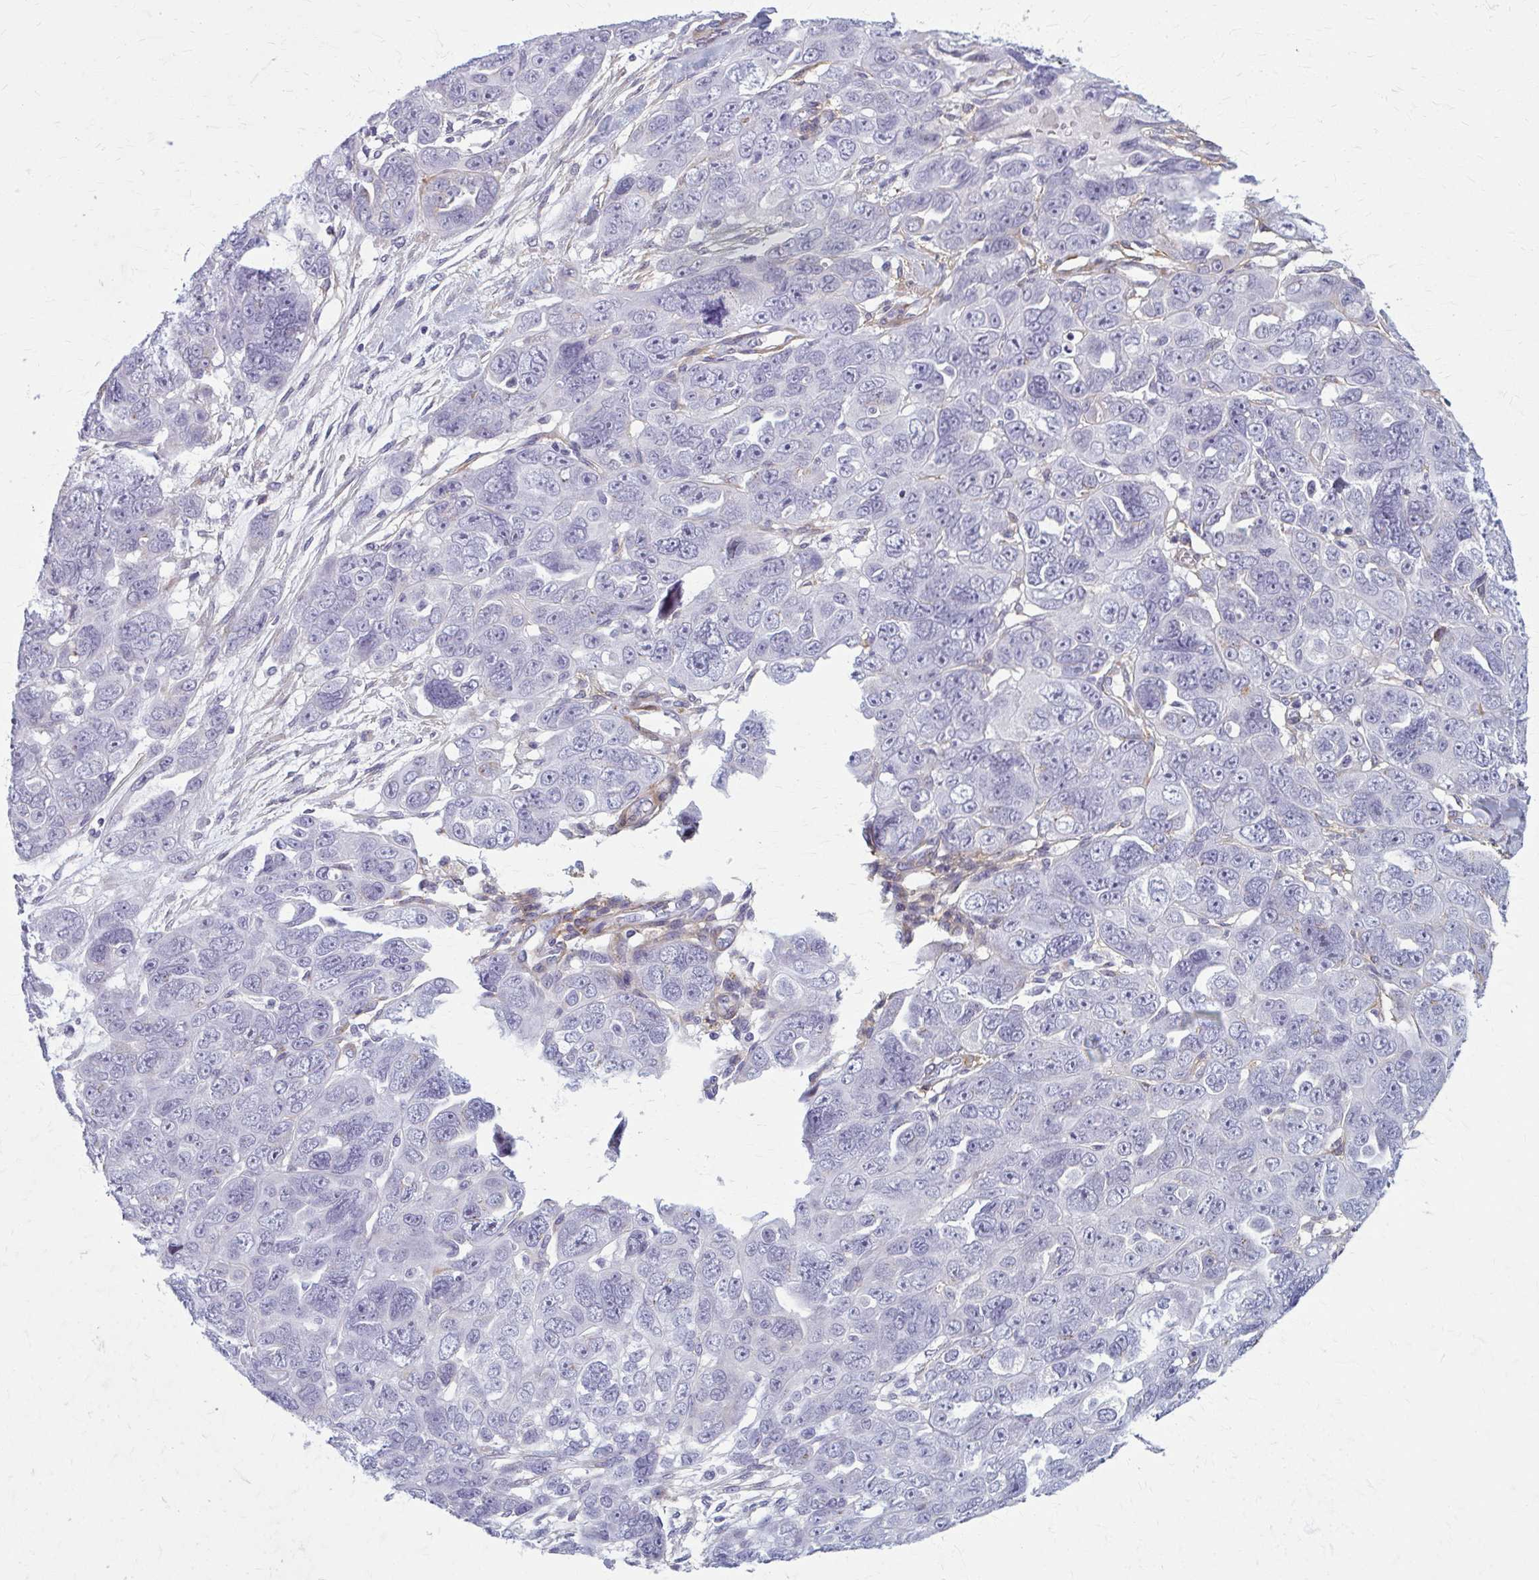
{"staining": {"intensity": "negative", "quantity": "none", "location": "none"}, "tissue": "ovarian cancer", "cell_type": "Tumor cells", "image_type": "cancer", "snomed": [{"axis": "morphology", "description": "Cystadenocarcinoma, serous, NOS"}, {"axis": "topography", "description": "Ovary"}], "caption": "Immunohistochemistry (IHC) histopathology image of human ovarian cancer (serous cystadenocarcinoma) stained for a protein (brown), which shows no positivity in tumor cells. (DAB immunohistochemistry with hematoxylin counter stain).", "gene": "AKAP12", "patient": {"sex": "female", "age": 63}}